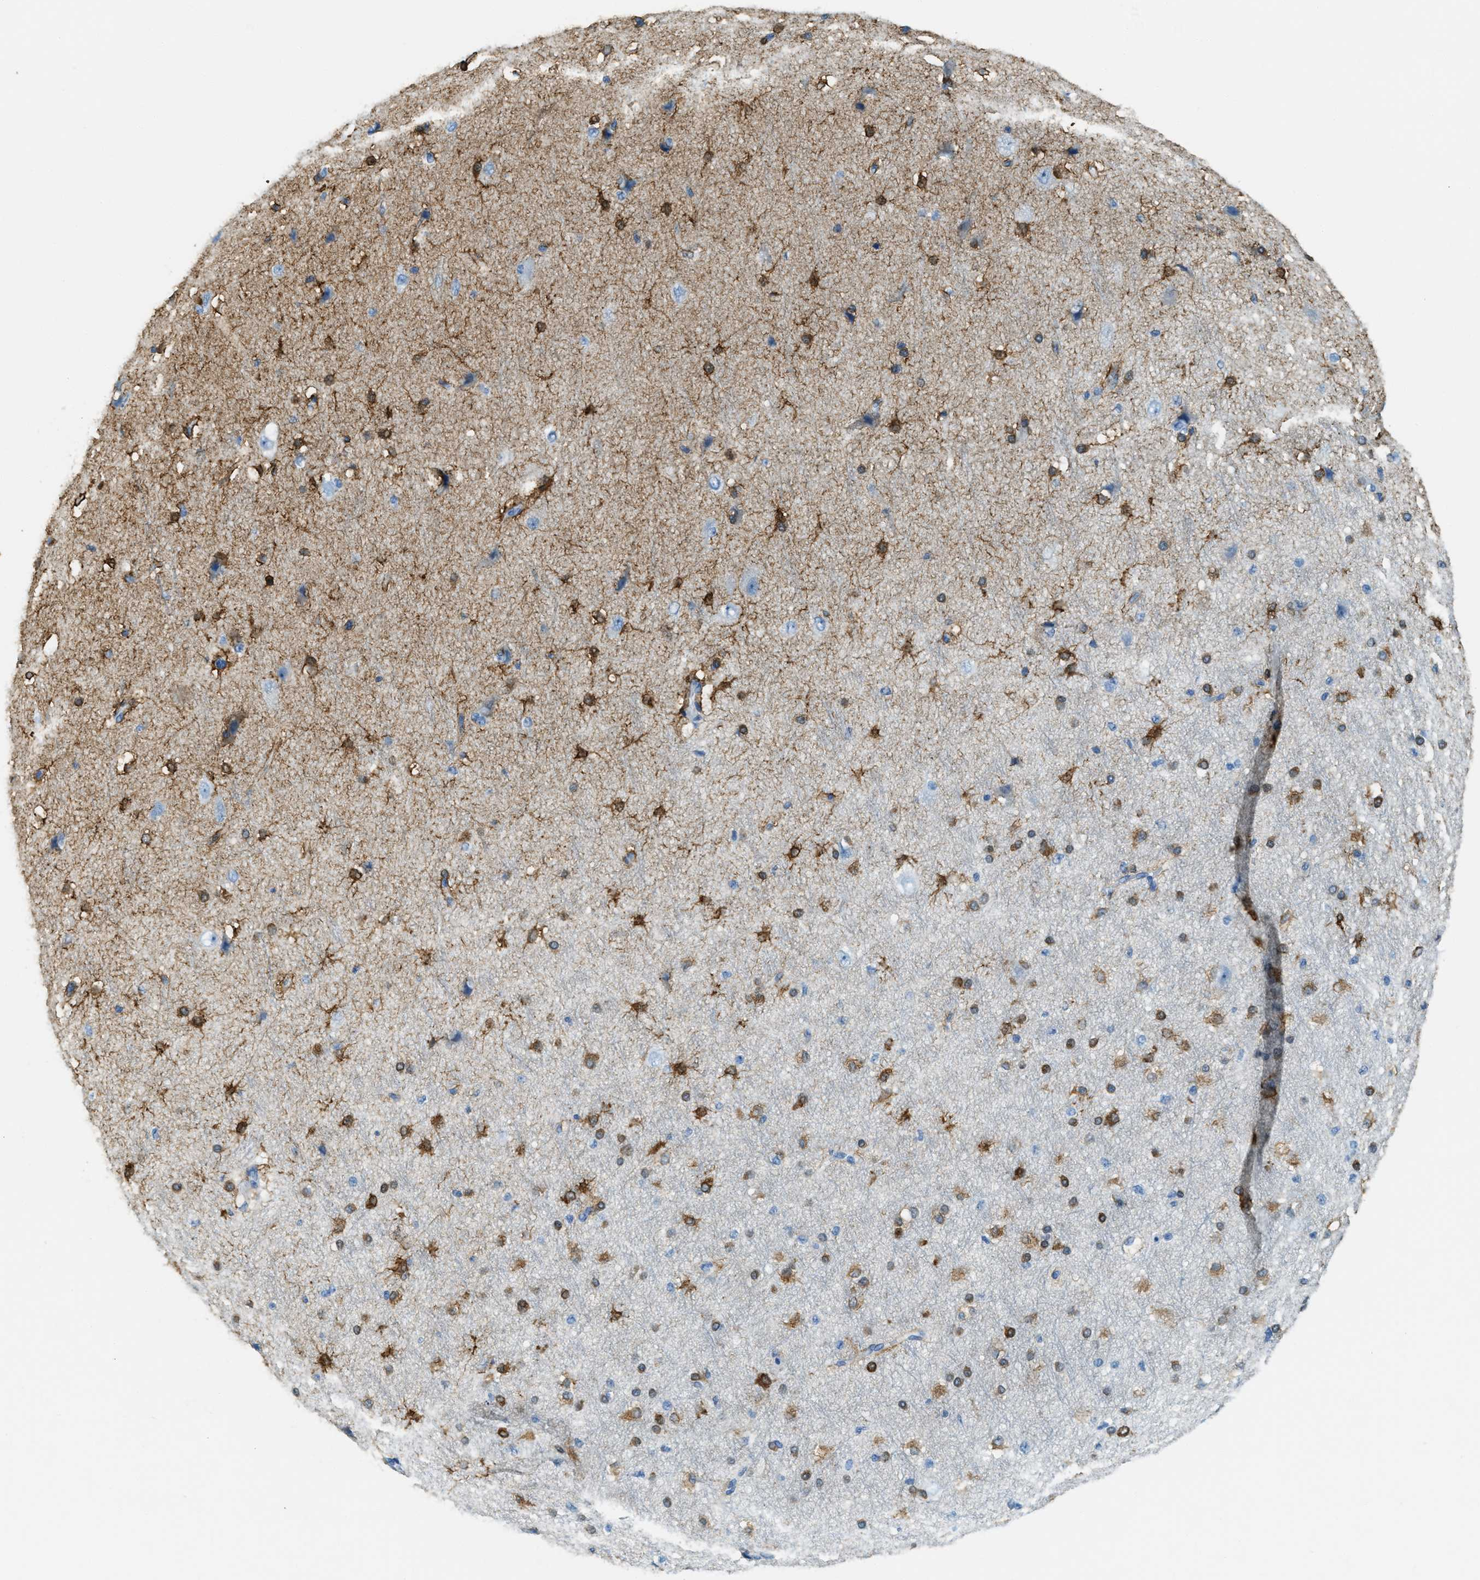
{"staining": {"intensity": "negative", "quantity": "none", "location": "none"}, "tissue": "cerebral cortex", "cell_type": "Endothelial cells", "image_type": "normal", "snomed": [{"axis": "morphology", "description": "Normal tissue, NOS"}, {"axis": "morphology", "description": "Developmental malformation"}, {"axis": "topography", "description": "Cerebral cortex"}], "caption": "IHC of benign human cerebral cortex reveals no expression in endothelial cells. Nuclei are stained in blue.", "gene": "MATCAP2", "patient": {"sex": "female", "age": 30}}